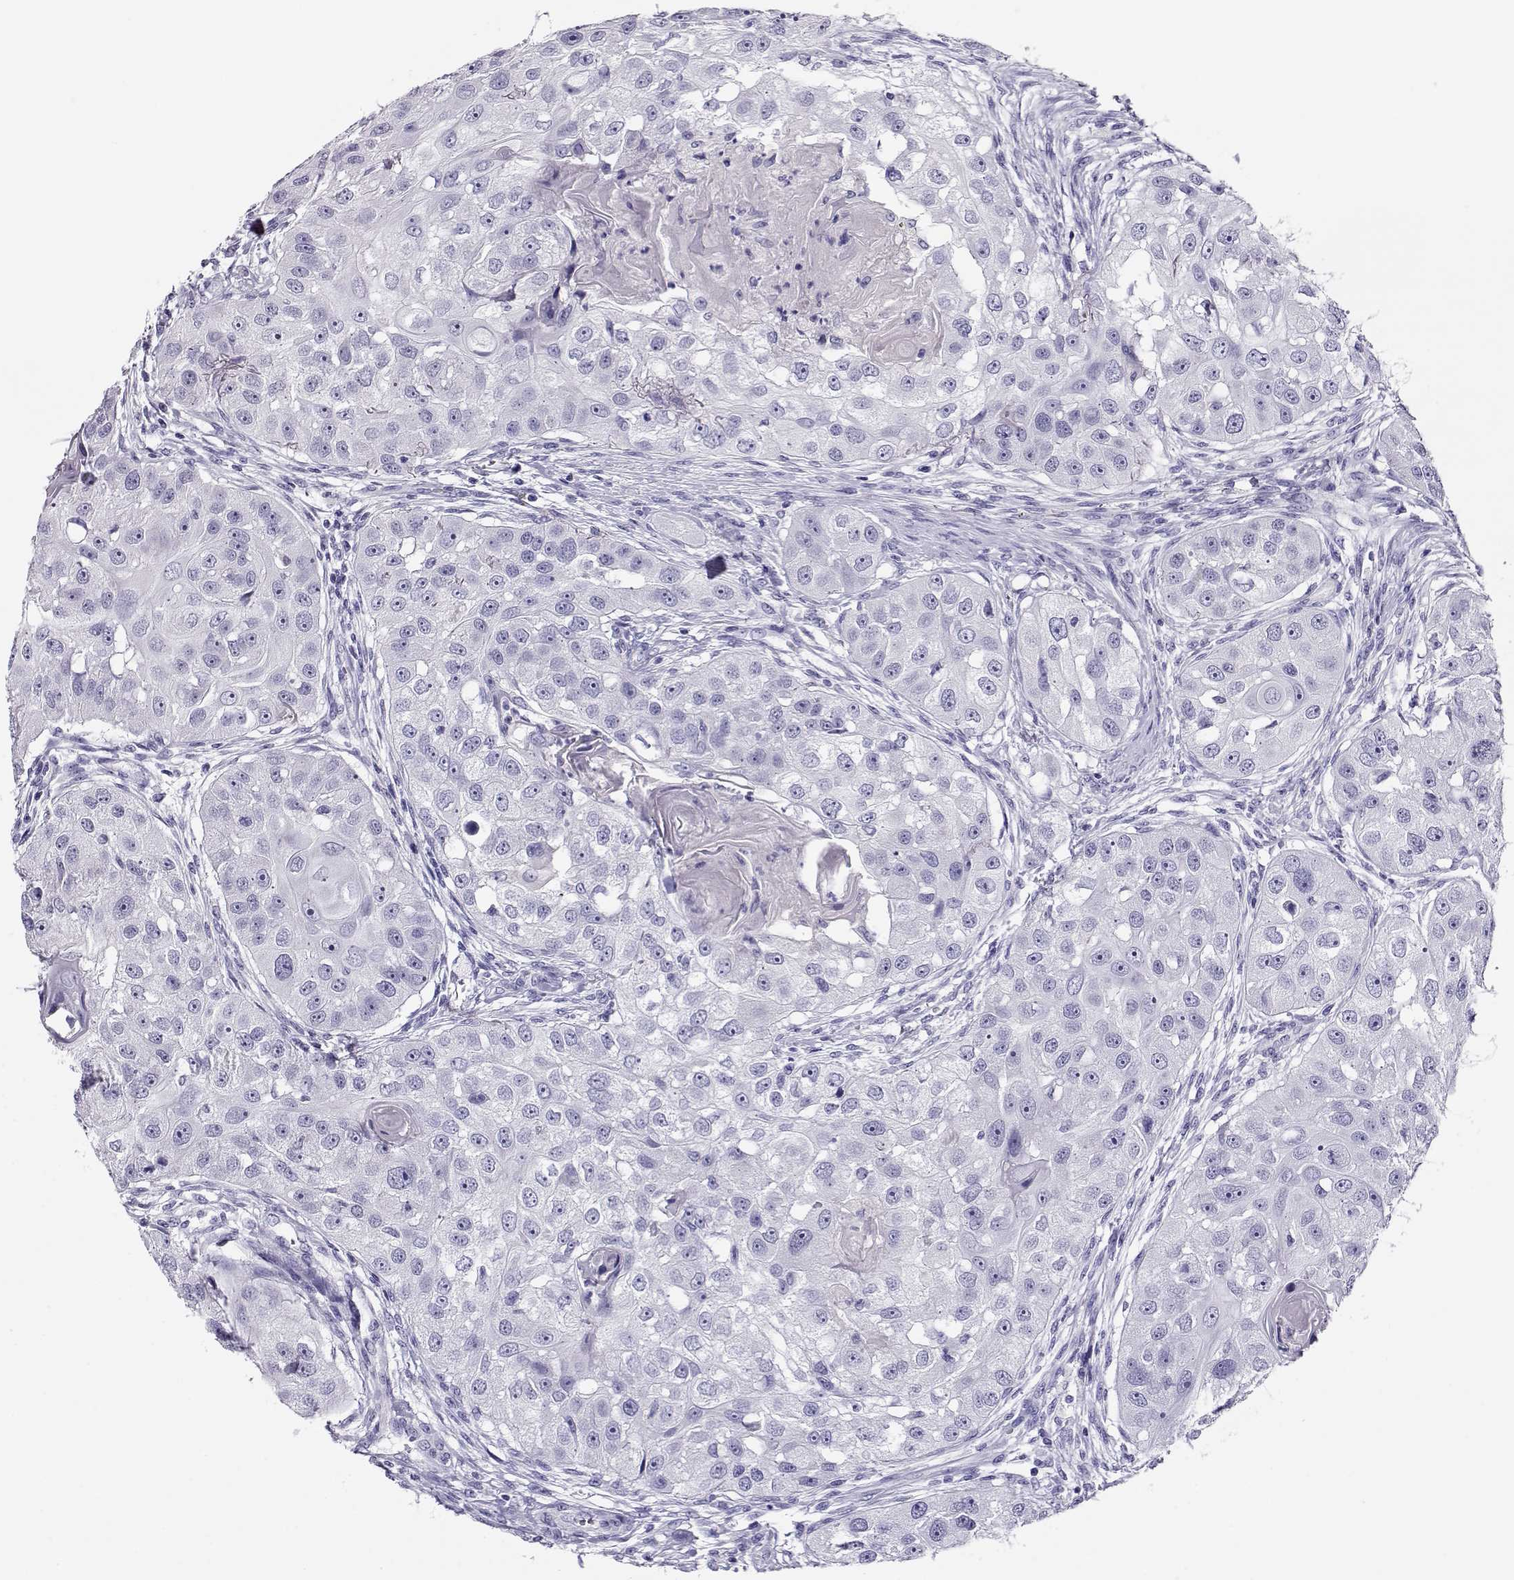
{"staining": {"intensity": "negative", "quantity": "none", "location": "none"}, "tissue": "head and neck cancer", "cell_type": "Tumor cells", "image_type": "cancer", "snomed": [{"axis": "morphology", "description": "Squamous cell carcinoma, NOS"}, {"axis": "topography", "description": "Head-Neck"}], "caption": "This is an IHC histopathology image of human squamous cell carcinoma (head and neck). There is no positivity in tumor cells.", "gene": "CRX", "patient": {"sex": "male", "age": 51}}